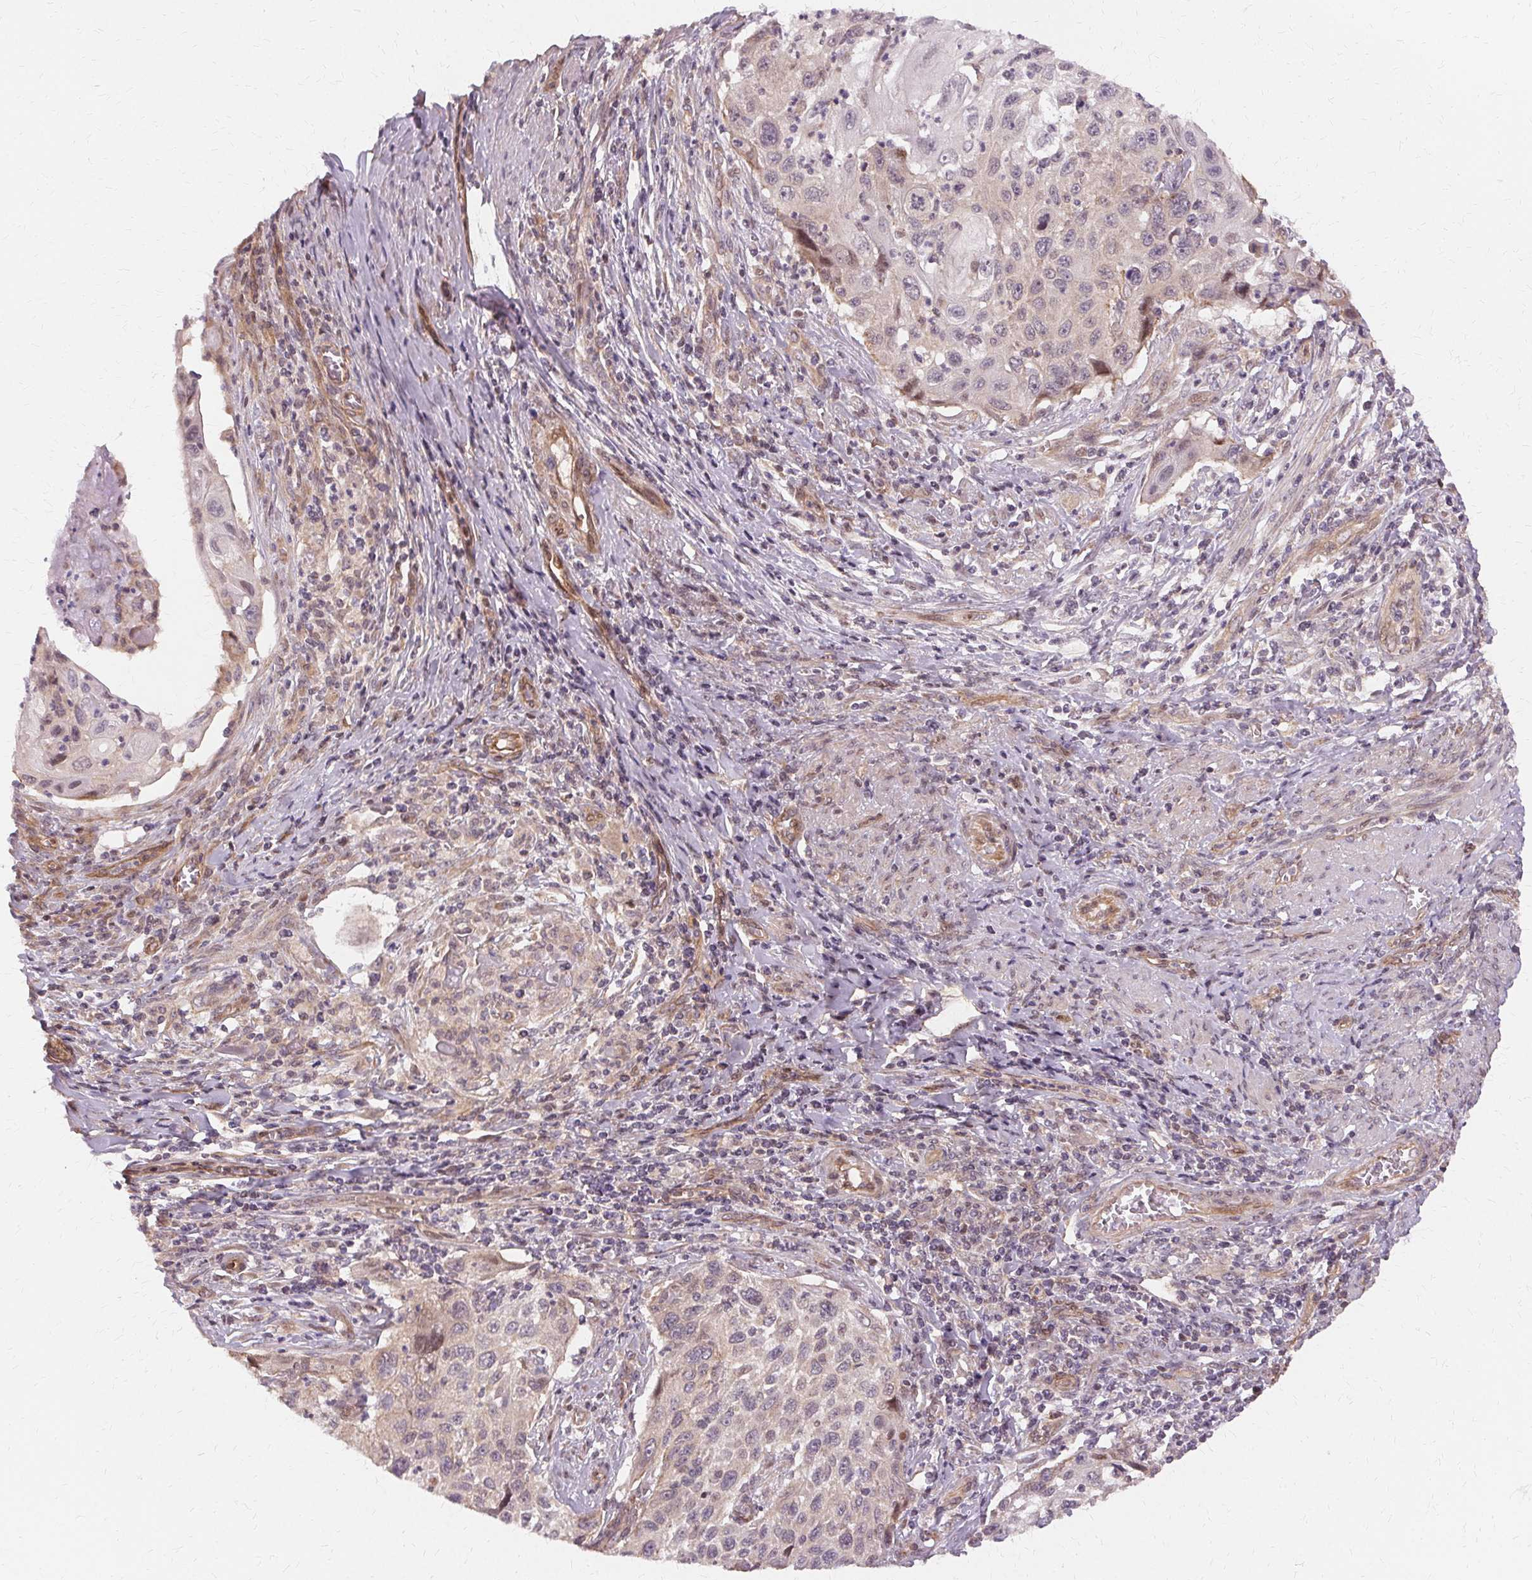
{"staining": {"intensity": "negative", "quantity": "none", "location": "none"}, "tissue": "cervical cancer", "cell_type": "Tumor cells", "image_type": "cancer", "snomed": [{"axis": "morphology", "description": "Squamous cell carcinoma, NOS"}, {"axis": "topography", "description": "Cervix"}], "caption": "Squamous cell carcinoma (cervical) stained for a protein using IHC shows no staining tumor cells.", "gene": "USP8", "patient": {"sex": "female", "age": 70}}